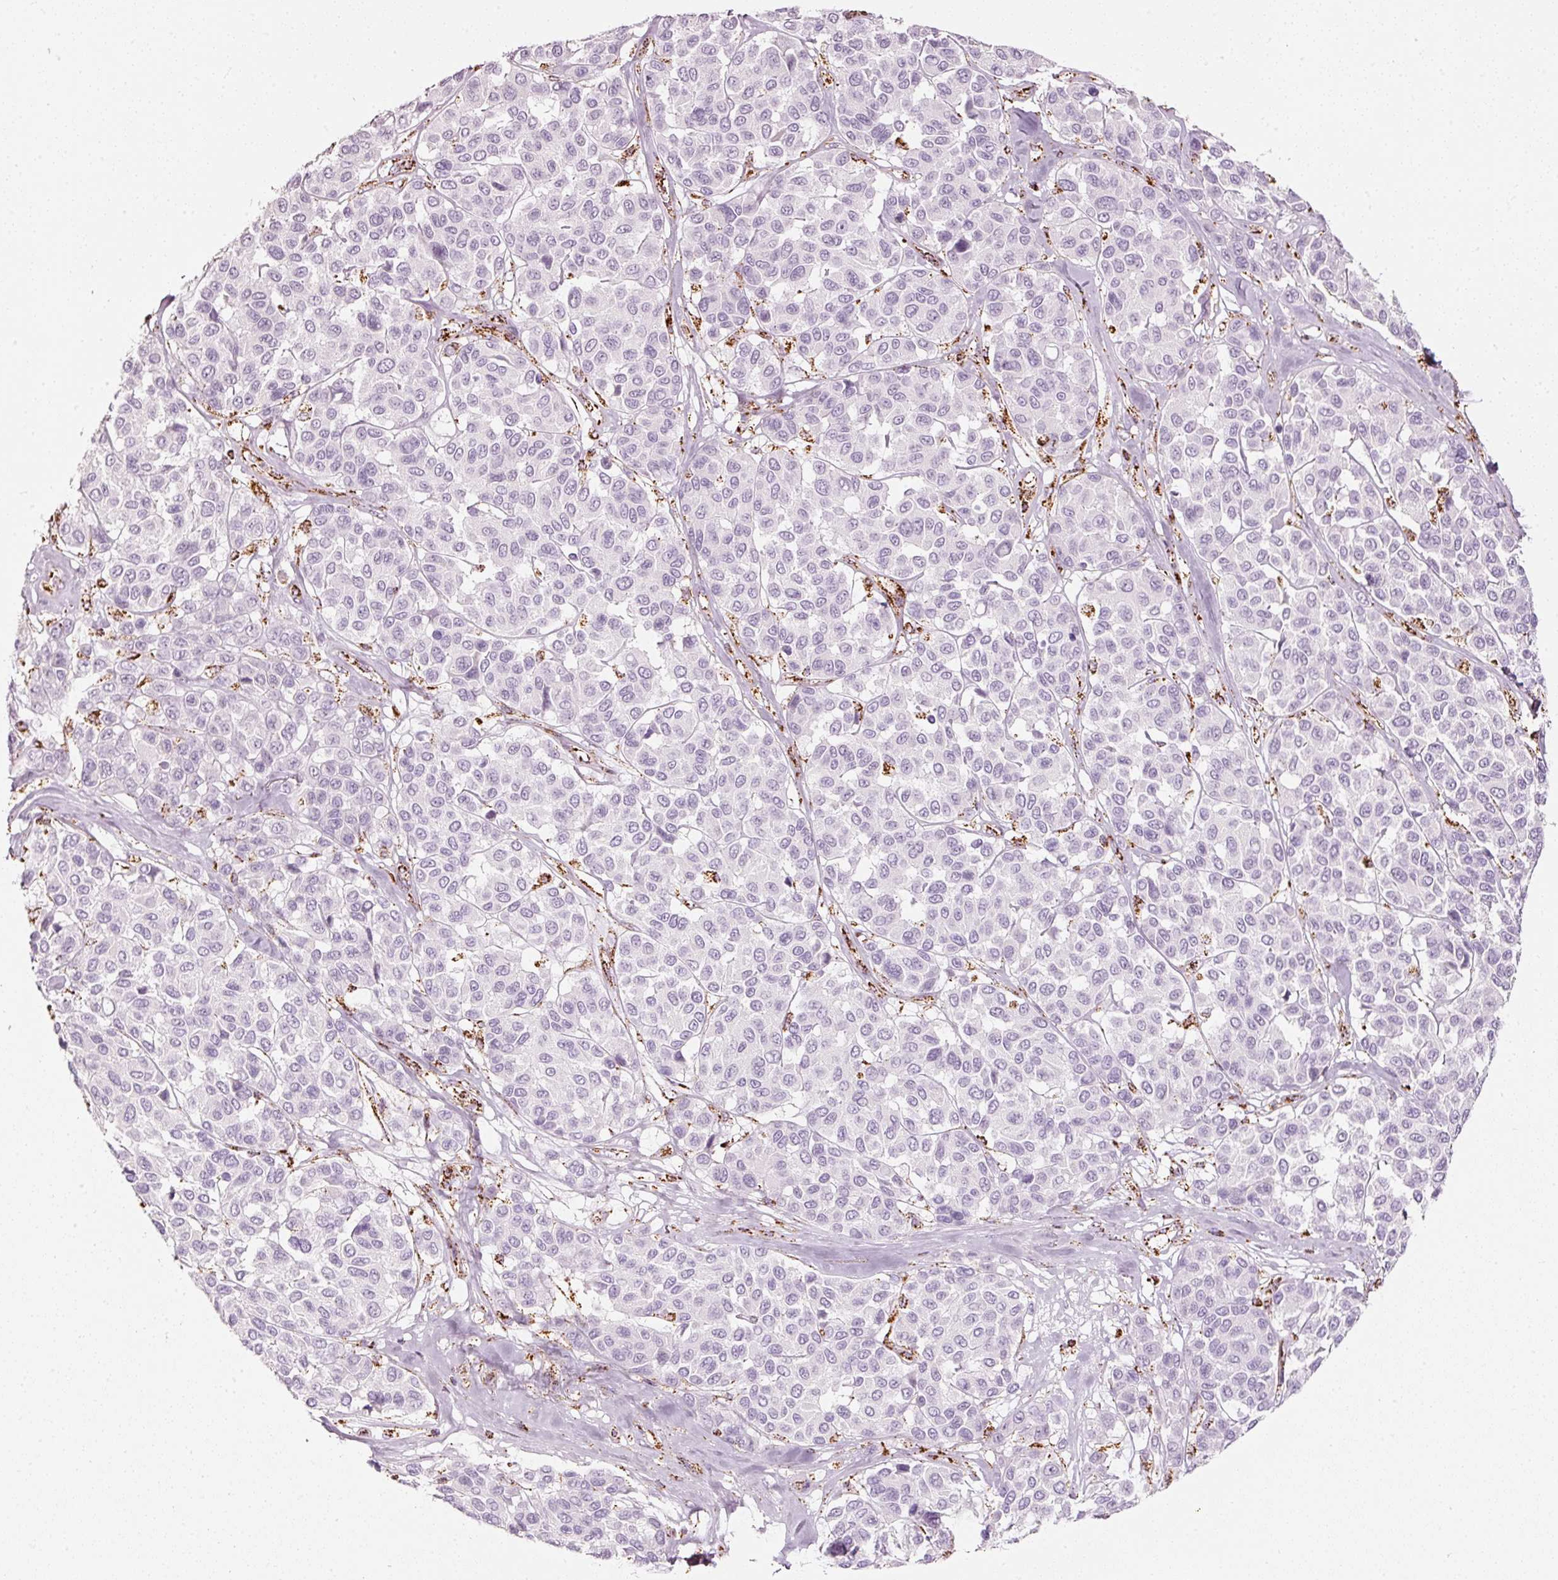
{"staining": {"intensity": "negative", "quantity": "none", "location": "none"}, "tissue": "melanoma", "cell_type": "Tumor cells", "image_type": "cancer", "snomed": [{"axis": "morphology", "description": "Malignant melanoma, NOS"}, {"axis": "topography", "description": "Skin"}], "caption": "This is an immunohistochemistry (IHC) photomicrograph of melanoma. There is no staining in tumor cells.", "gene": "MT-CO2", "patient": {"sex": "female", "age": 66}}